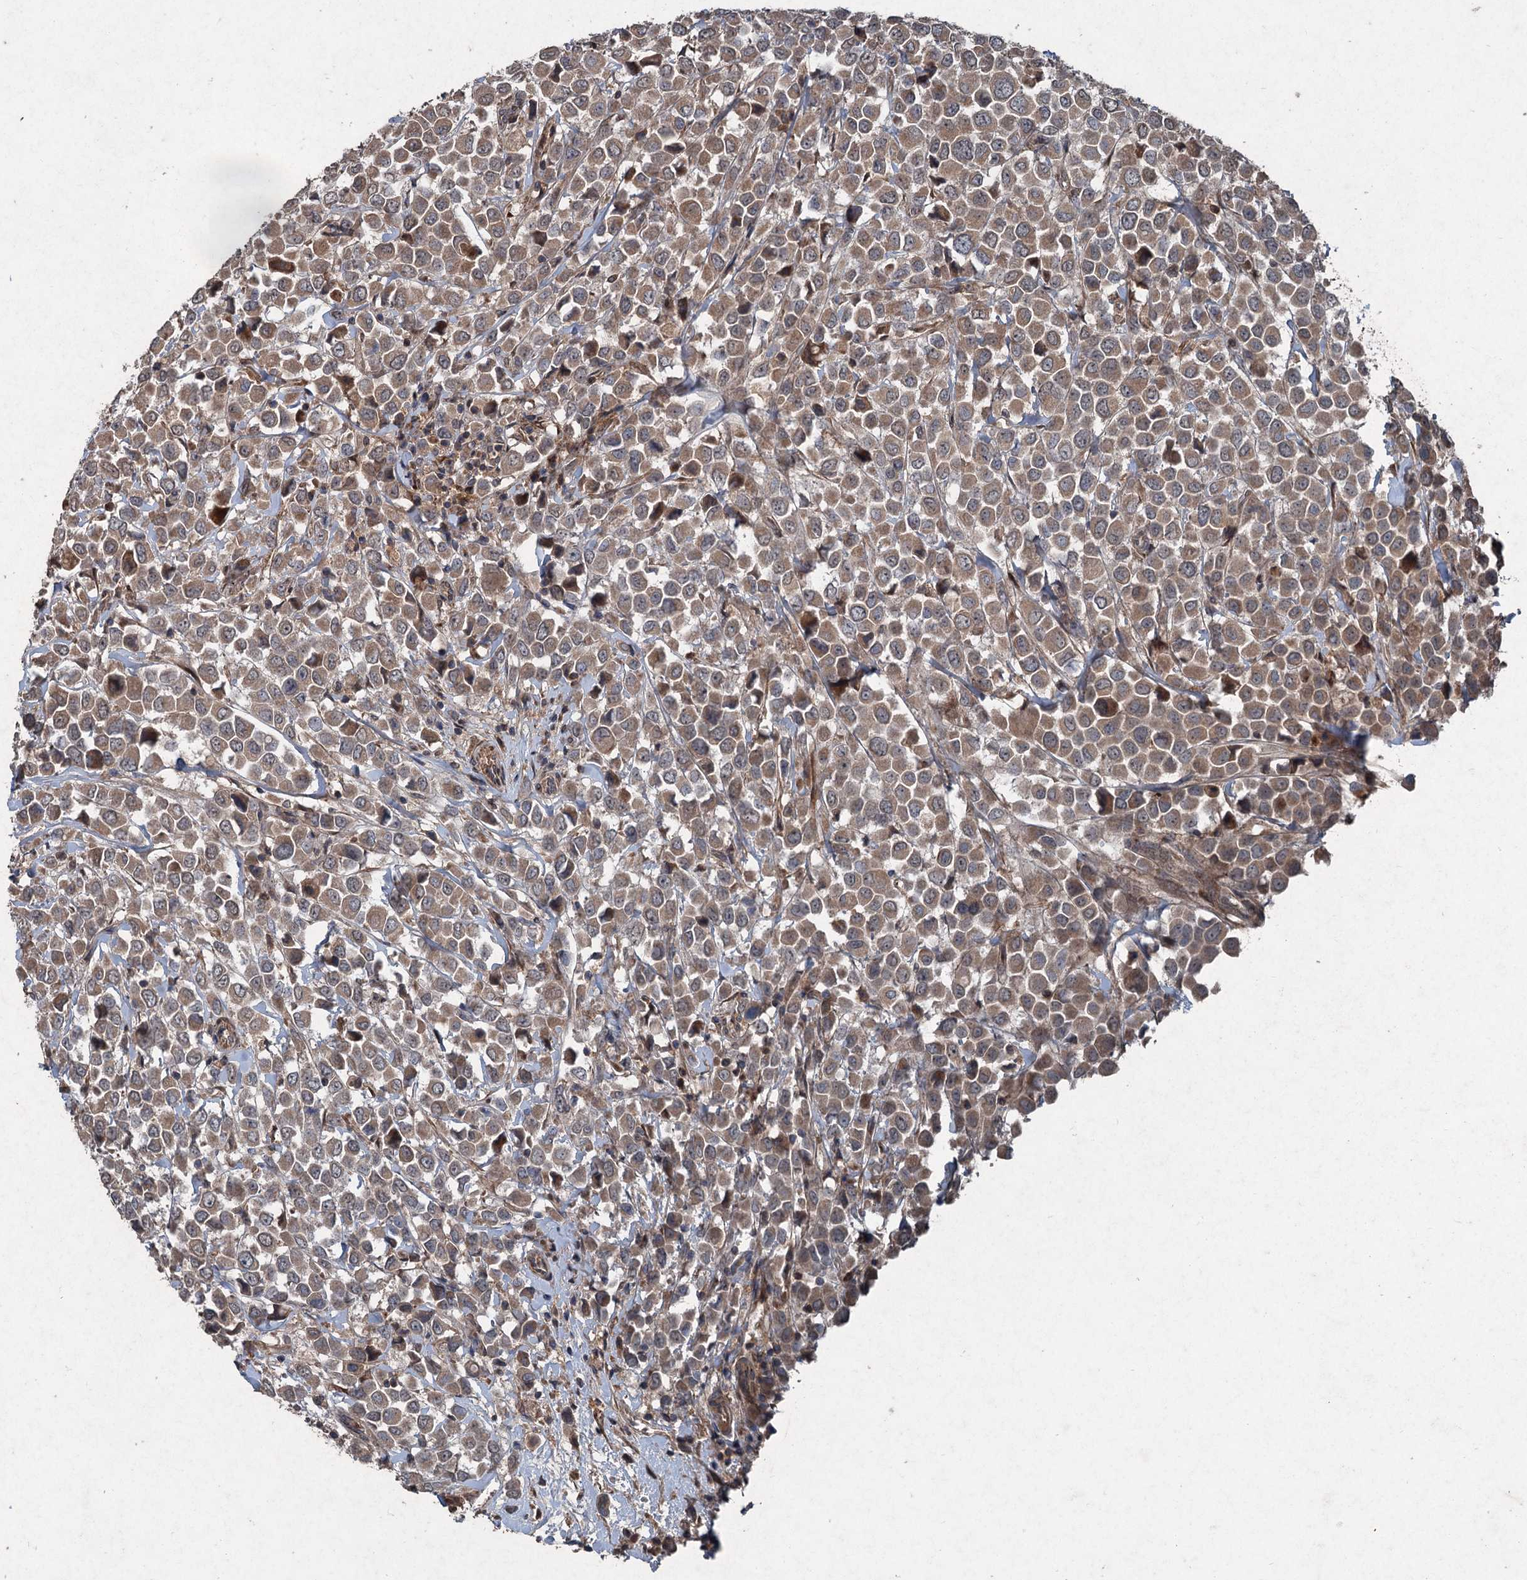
{"staining": {"intensity": "moderate", "quantity": ">75%", "location": "cytoplasmic/membranous"}, "tissue": "breast cancer", "cell_type": "Tumor cells", "image_type": "cancer", "snomed": [{"axis": "morphology", "description": "Duct carcinoma"}, {"axis": "topography", "description": "Breast"}], "caption": "Immunohistochemical staining of breast cancer reveals medium levels of moderate cytoplasmic/membranous positivity in approximately >75% of tumor cells.", "gene": "ALAS1", "patient": {"sex": "female", "age": 61}}